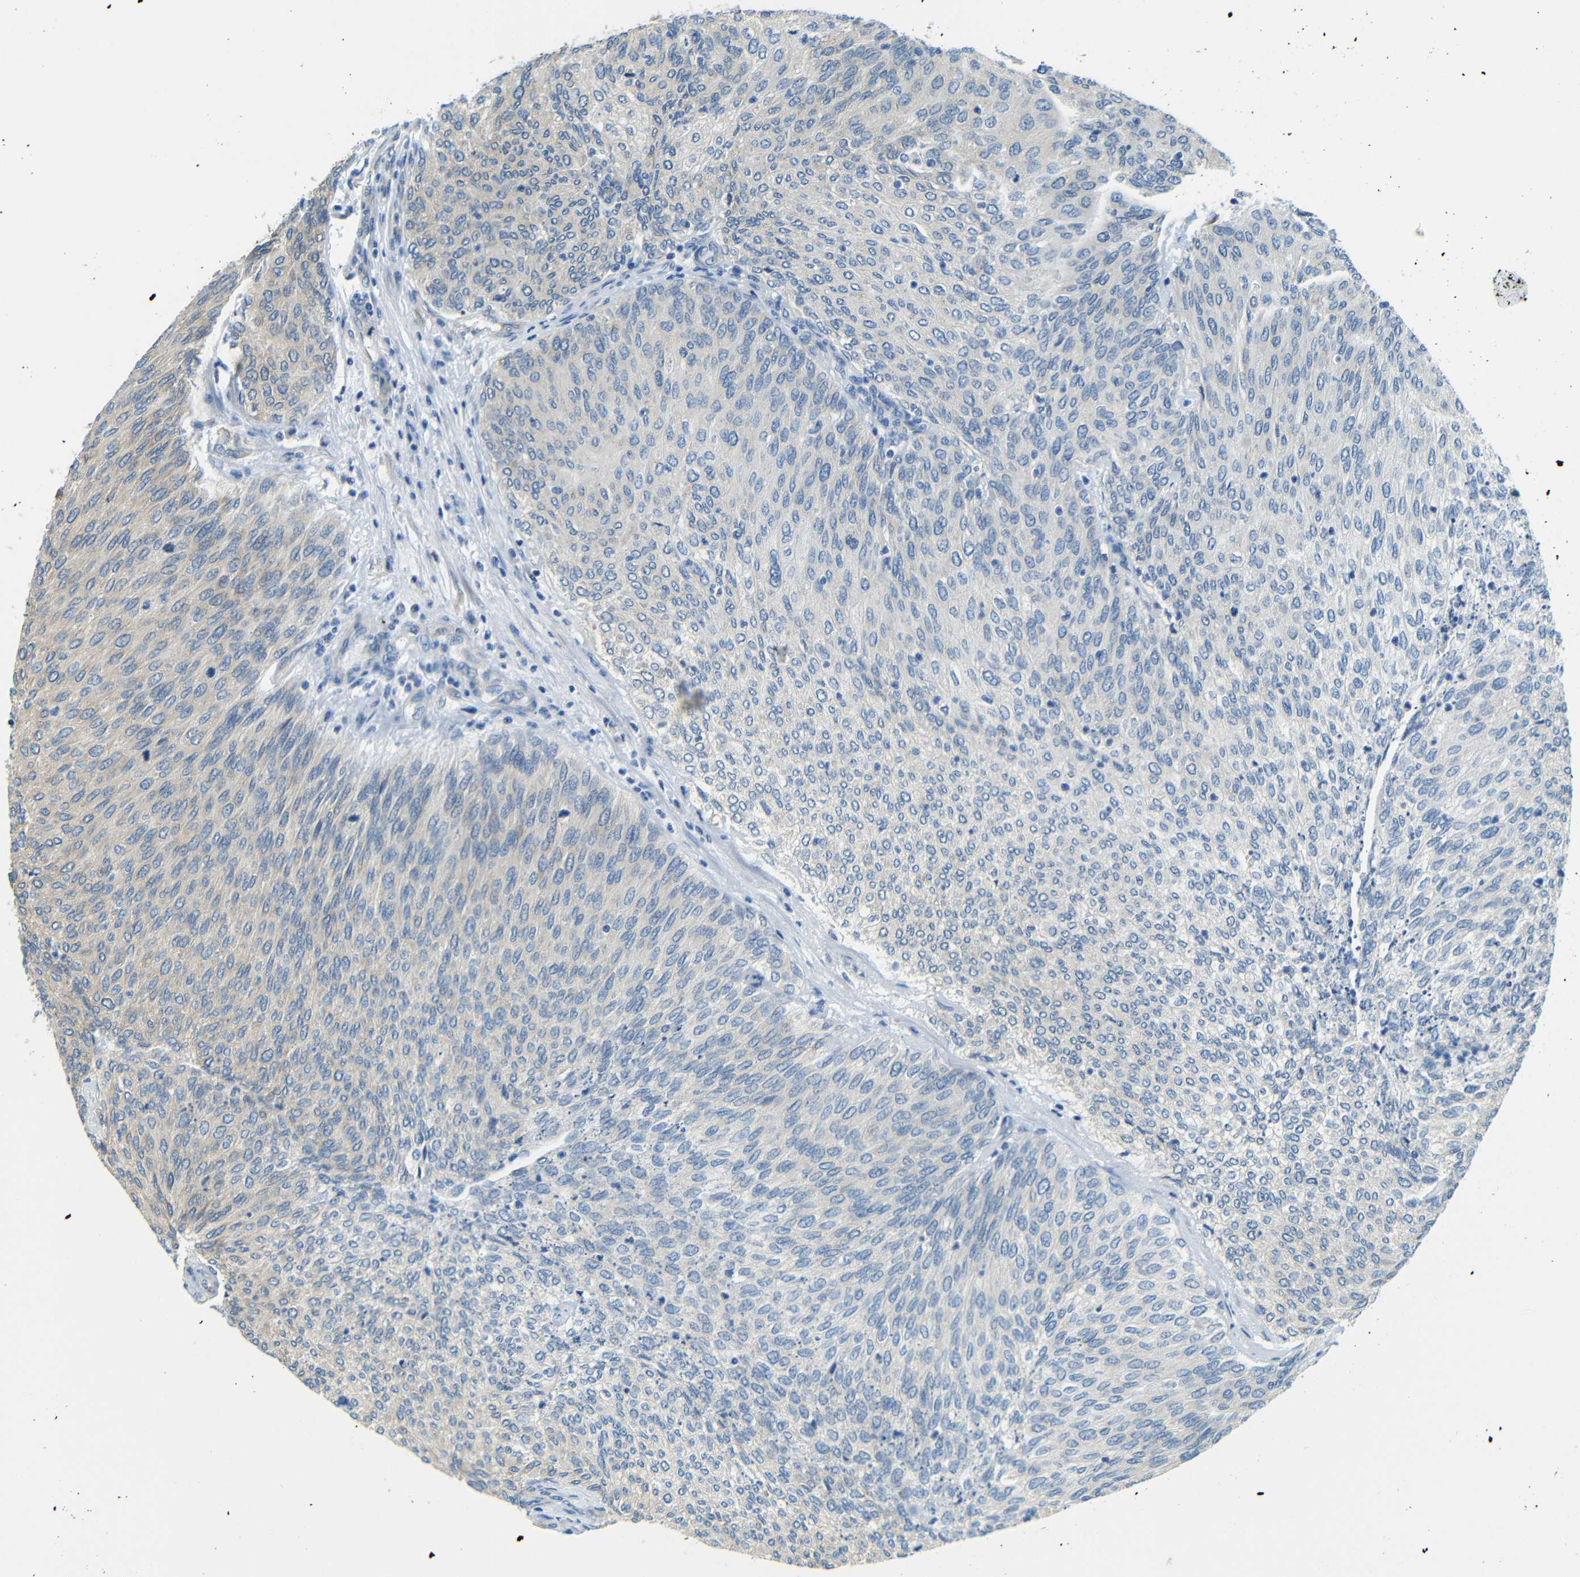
{"staining": {"intensity": "weak", "quantity": "25%-75%", "location": "cytoplasmic/membranous"}, "tissue": "urothelial cancer", "cell_type": "Tumor cells", "image_type": "cancer", "snomed": [{"axis": "morphology", "description": "Urothelial carcinoma, Low grade"}, {"axis": "topography", "description": "Urinary bladder"}], "caption": "Low-grade urothelial carcinoma tissue displays weak cytoplasmic/membranous expression in approximately 25%-75% of tumor cells (Brightfield microscopy of DAB IHC at high magnification).", "gene": "VAPB", "patient": {"sex": "female", "age": 79}}